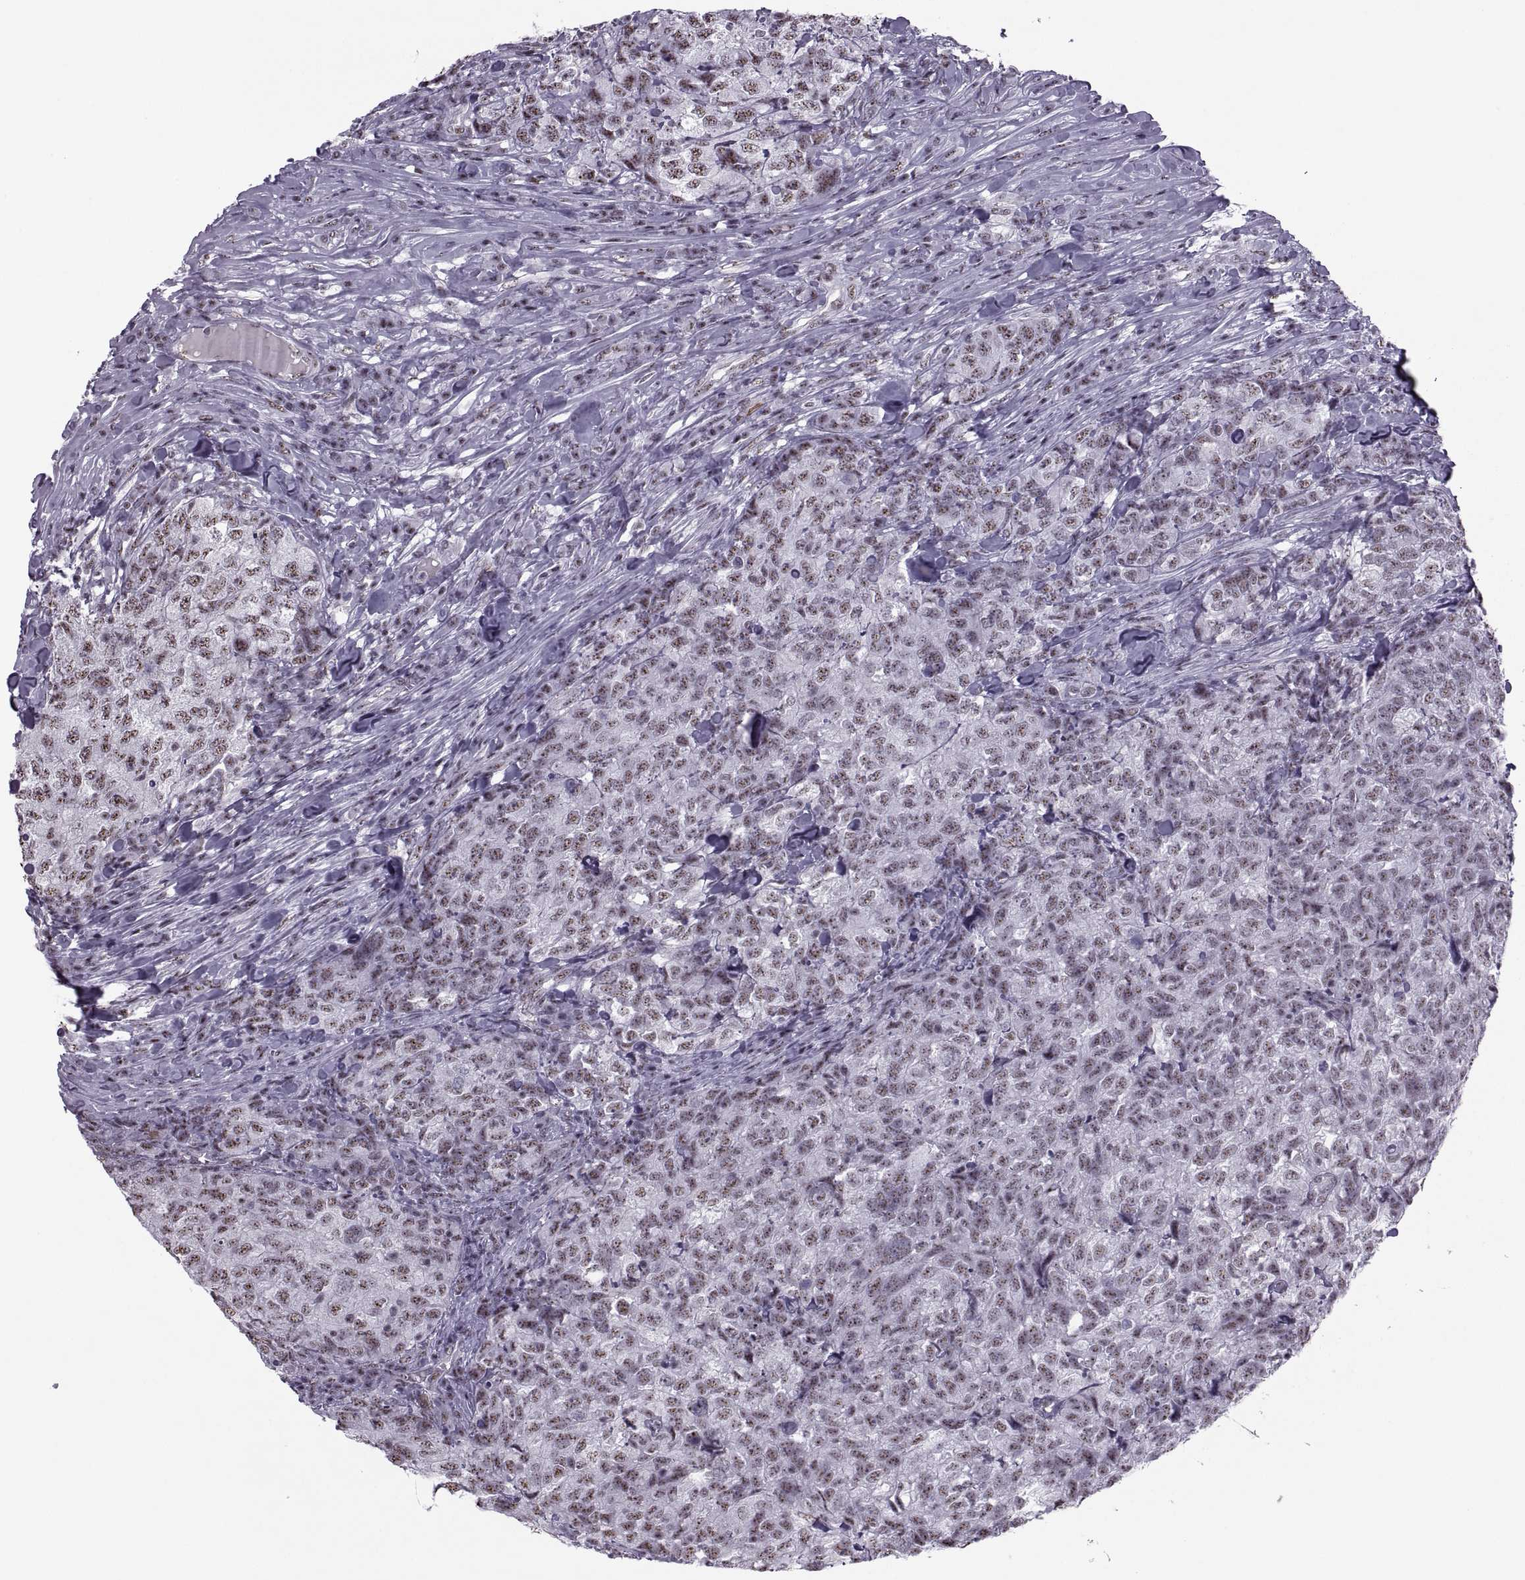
{"staining": {"intensity": "weak", "quantity": ">75%", "location": "nuclear"}, "tissue": "breast cancer", "cell_type": "Tumor cells", "image_type": "cancer", "snomed": [{"axis": "morphology", "description": "Duct carcinoma"}, {"axis": "topography", "description": "Breast"}], "caption": "A histopathology image of breast cancer stained for a protein displays weak nuclear brown staining in tumor cells.", "gene": "MAGEA4", "patient": {"sex": "female", "age": 30}}